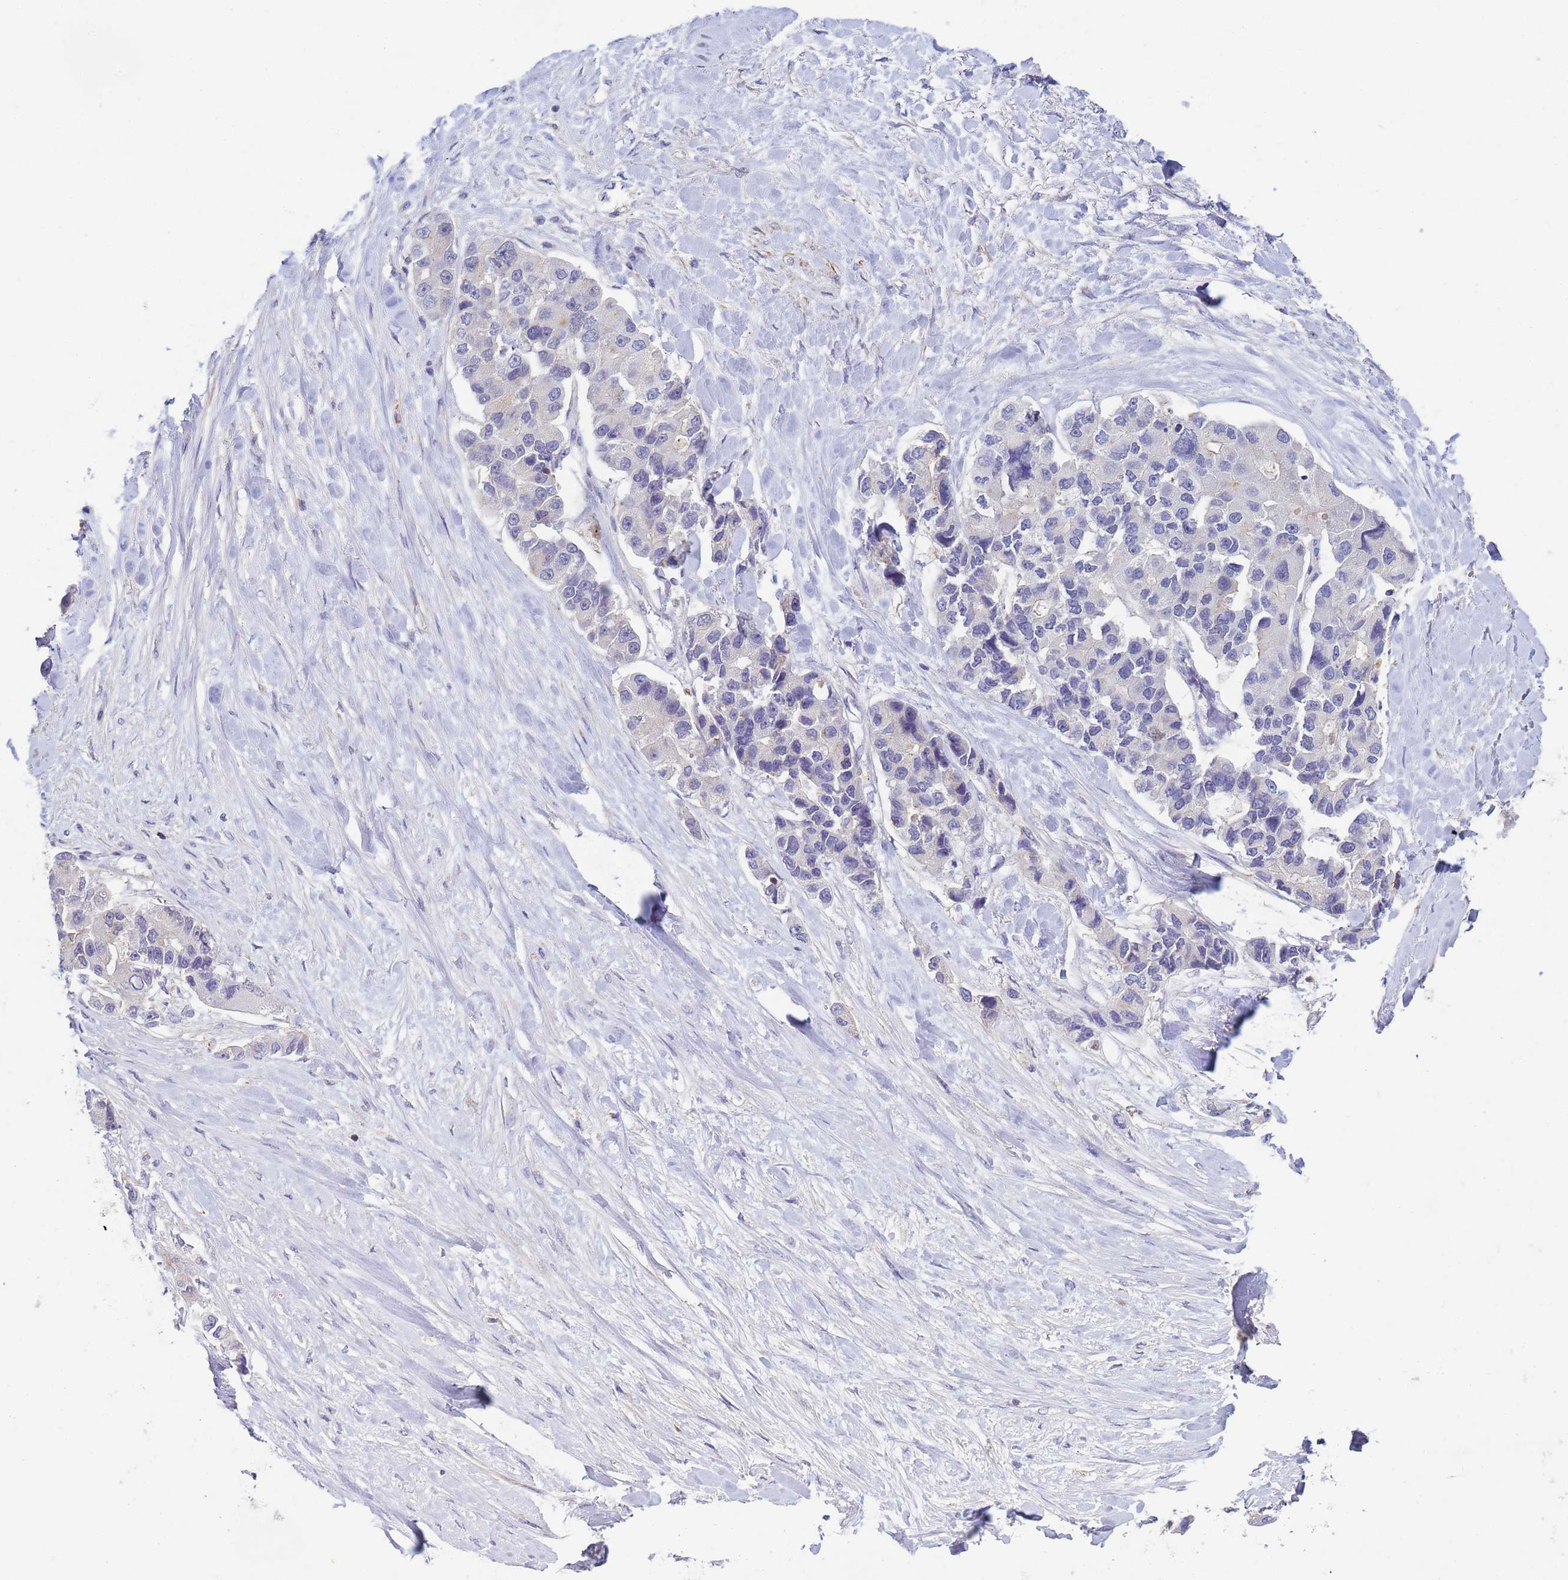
{"staining": {"intensity": "negative", "quantity": "none", "location": "none"}, "tissue": "lung cancer", "cell_type": "Tumor cells", "image_type": "cancer", "snomed": [{"axis": "morphology", "description": "Adenocarcinoma, NOS"}, {"axis": "topography", "description": "Lung"}], "caption": "Human lung adenocarcinoma stained for a protein using immunohistochemistry (IHC) demonstrates no staining in tumor cells.", "gene": "KLHL13", "patient": {"sex": "female", "age": 54}}